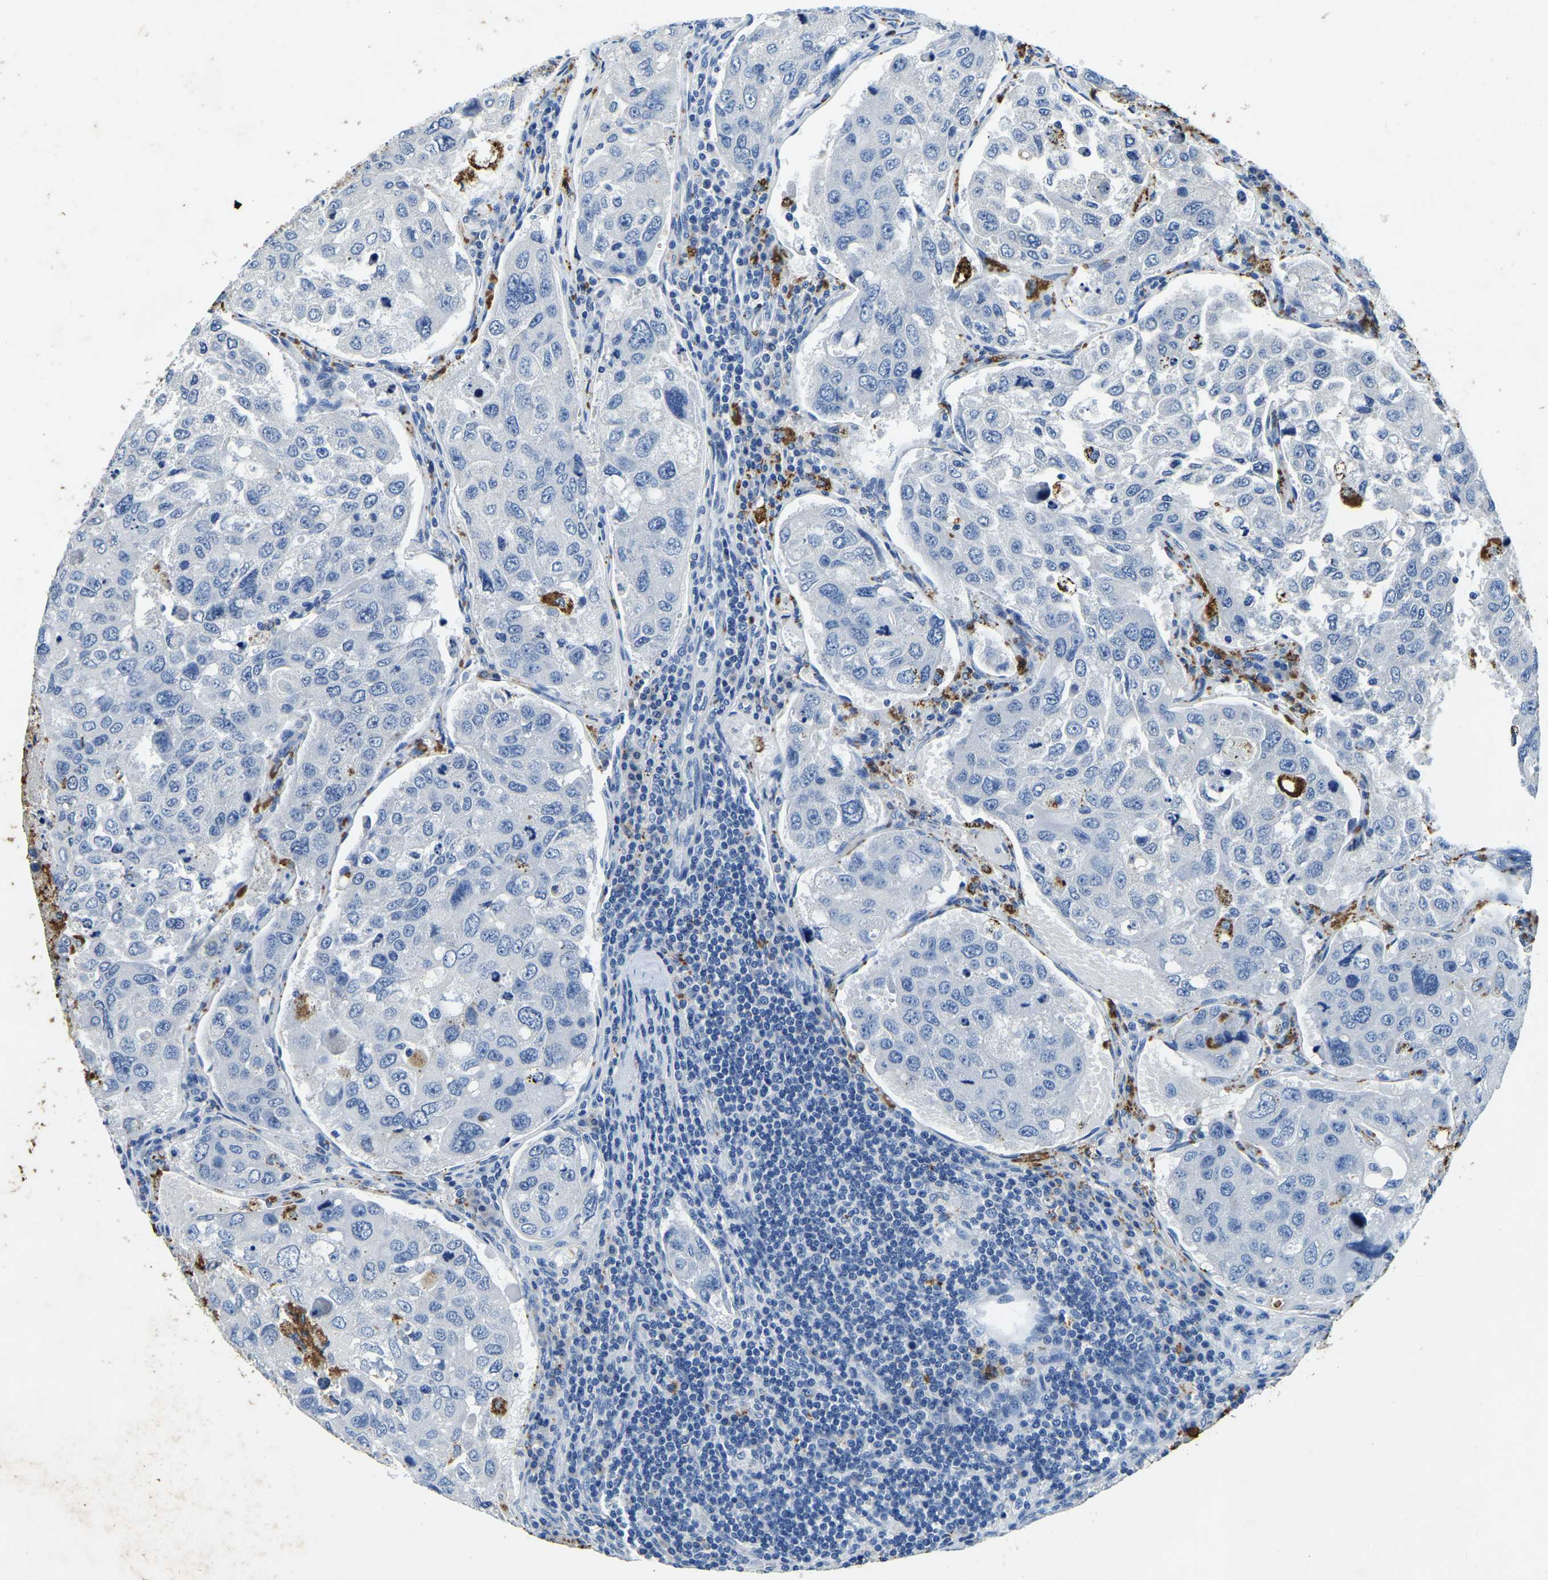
{"staining": {"intensity": "negative", "quantity": "none", "location": "none"}, "tissue": "urothelial cancer", "cell_type": "Tumor cells", "image_type": "cancer", "snomed": [{"axis": "morphology", "description": "Urothelial carcinoma, High grade"}, {"axis": "topography", "description": "Lymph node"}, {"axis": "topography", "description": "Urinary bladder"}], "caption": "Immunohistochemistry histopathology image of human high-grade urothelial carcinoma stained for a protein (brown), which reveals no staining in tumor cells.", "gene": "UBN2", "patient": {"sex": "male", "age": 51}}